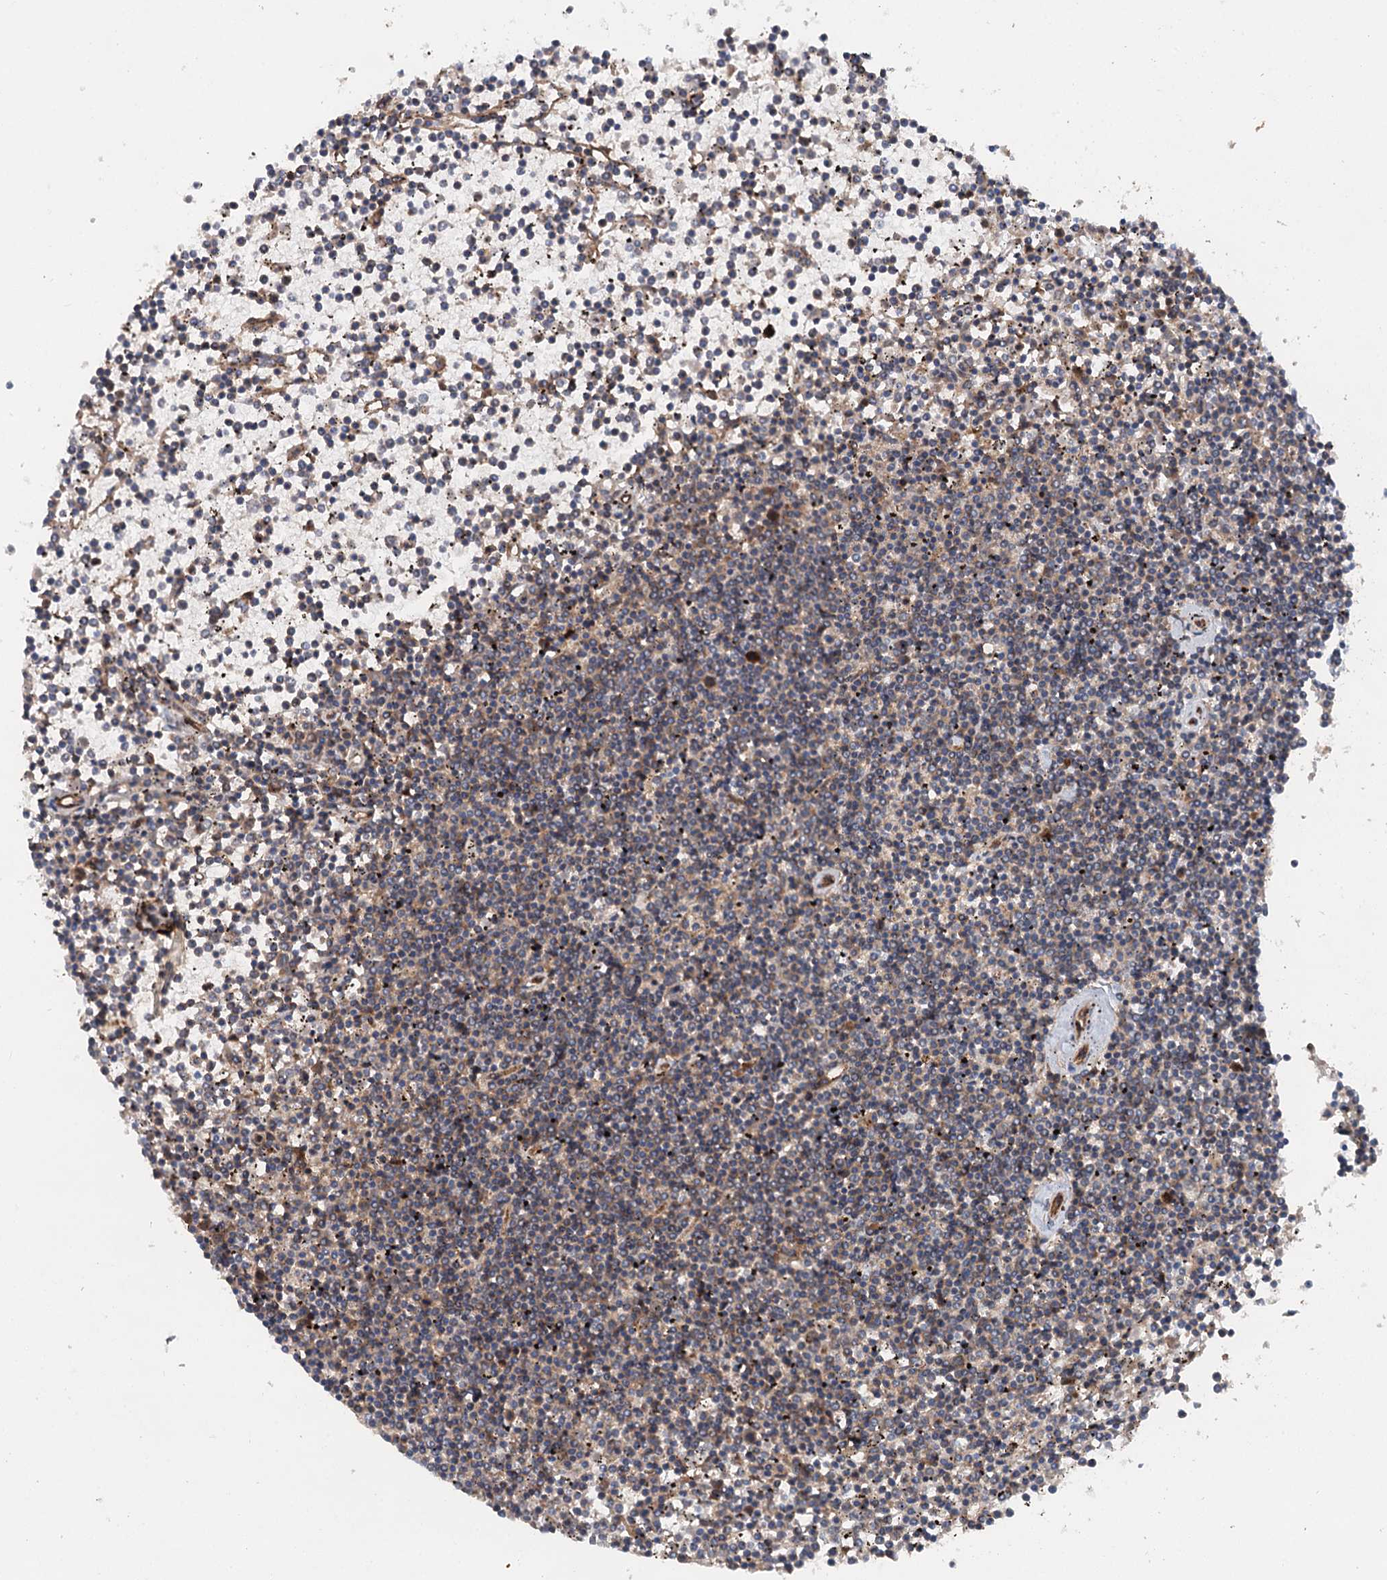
{"staining": {"intensity": "negative", "quantity": "none", "location": "none"}, "tissue": "lymphoma", "cell_type": "Tumor cells", "image_type": "cancer", "snomed": [{"axis": "morphology", "description": "Malignant lymphoma, non-Hodgkin's type, Low grade"}, {"axis": "topography", "description": "Spleen"}], "caption": "An IHC photomicrograph of lymphoma is shown. There is no staining in tumor cells of lymphoma.", "gene": "ADGRG4", "patient": {"sex": "female", "age": 19}}